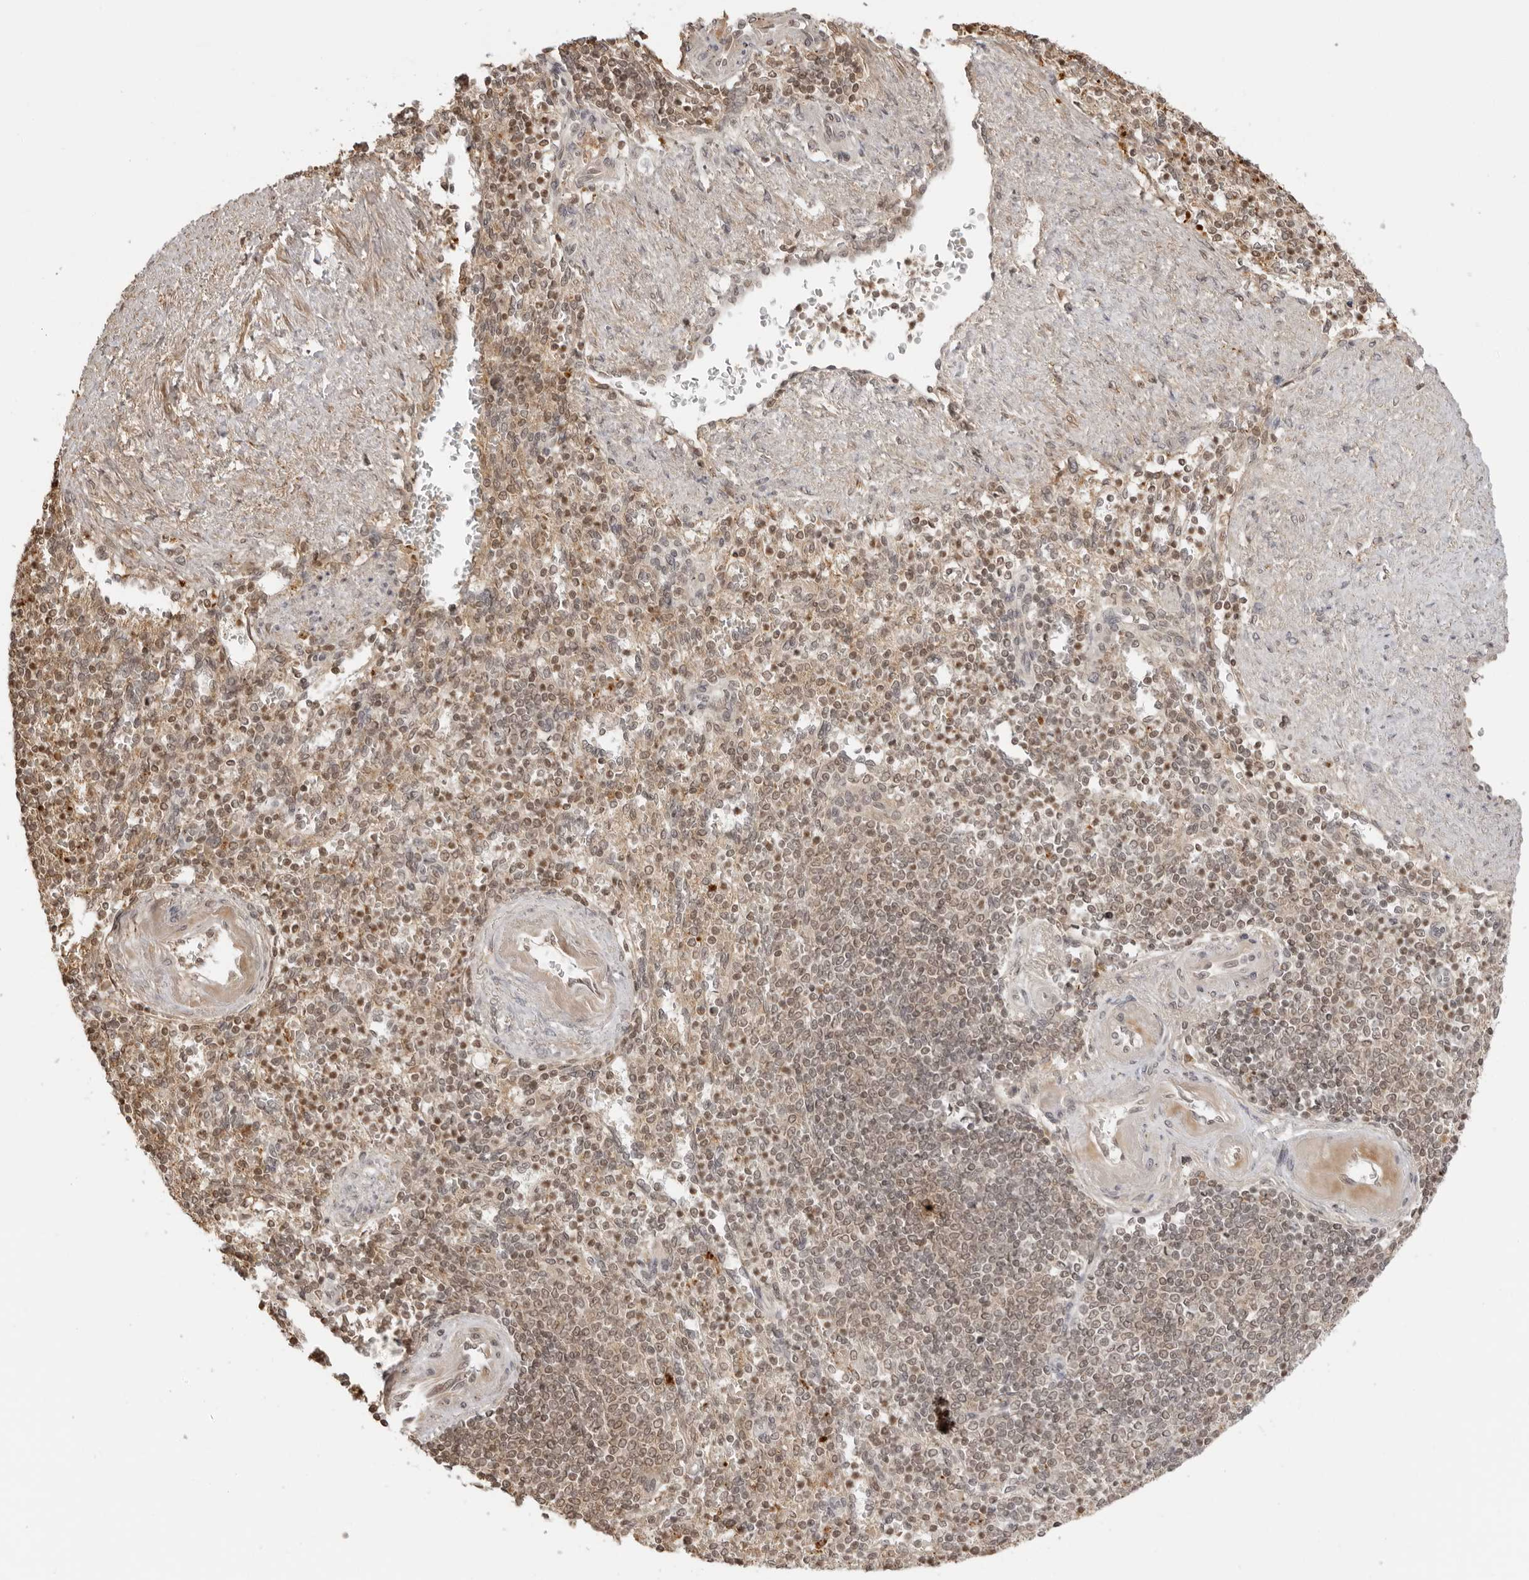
{"staining": {"intensity": "moderate", "quantity": "25%-75%", "location": "nuclear"}, "tissue": "spleen", "cell_type": "Cells in red pulp", "image_type": "normal", "snomed": [{"axis": "morphology", "description": "Normal tissue, NOS"}, {"axis": "topography", "description": "Spleen"}], "caption": "Brown immunohistochemical staining in benign human spleen exhibits moderate nuclear positivity in approximately 25%-75% of cells in red pulp.", "gene": "IKBKE", "patient": {"sex": "female", "age": 74}}